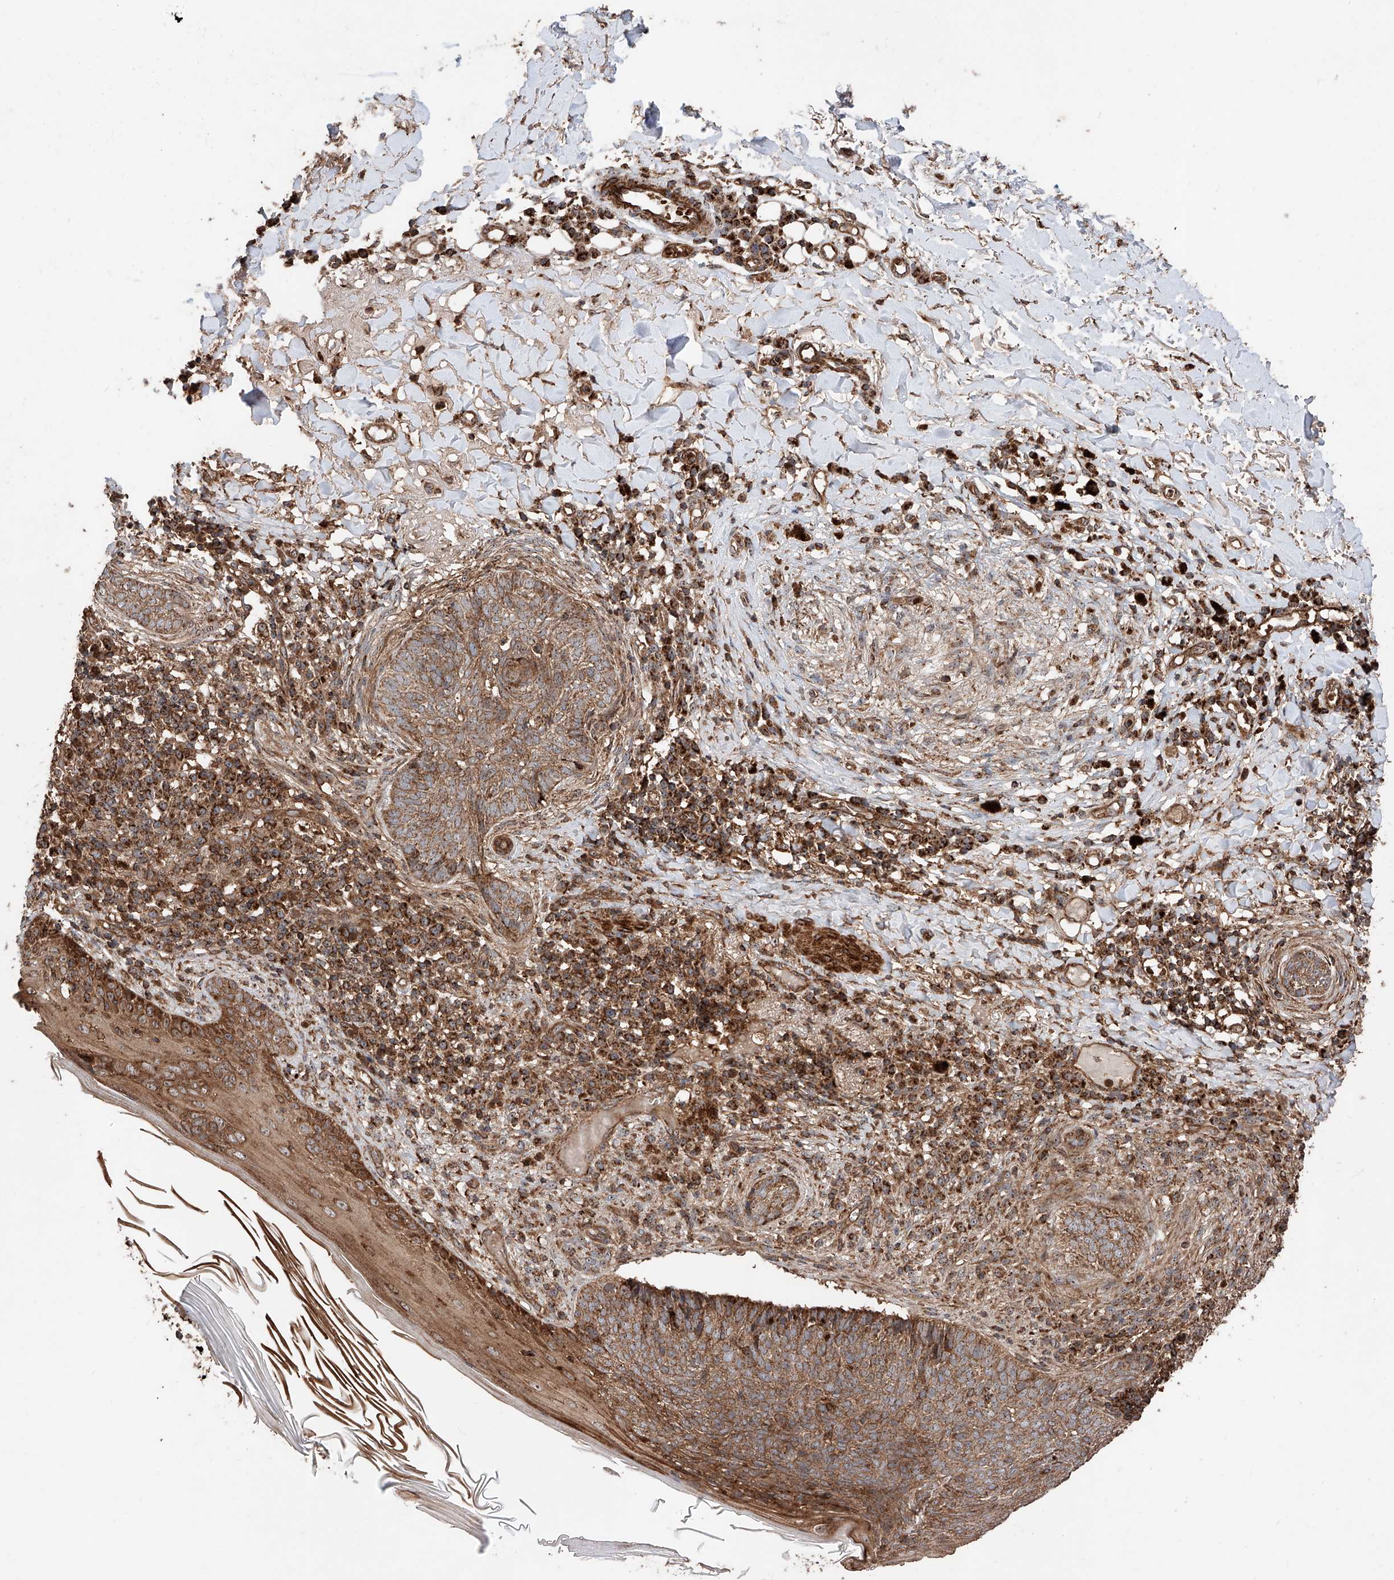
{"staining": {"intensity": "moderate", "quantity": ">75%", "location": "cytoplasmic/membranous"}, "tissue": "skin cancer", "cell_type": "Tumor cells", "image_type": "cancer", "snomed": [{"axis": "morphology", "description": "Basal cell carcinoma"}, {"axis": "topography", "description": "Skin"}], "caption": "Immunohistochemistry (DAB) staining of skin cancer displays moderate cytoplasmic/membranous protein staining in approximately >75% of tumor cells.", "gene": "PISD", "patient": {"sex": "male", "age": 85}}